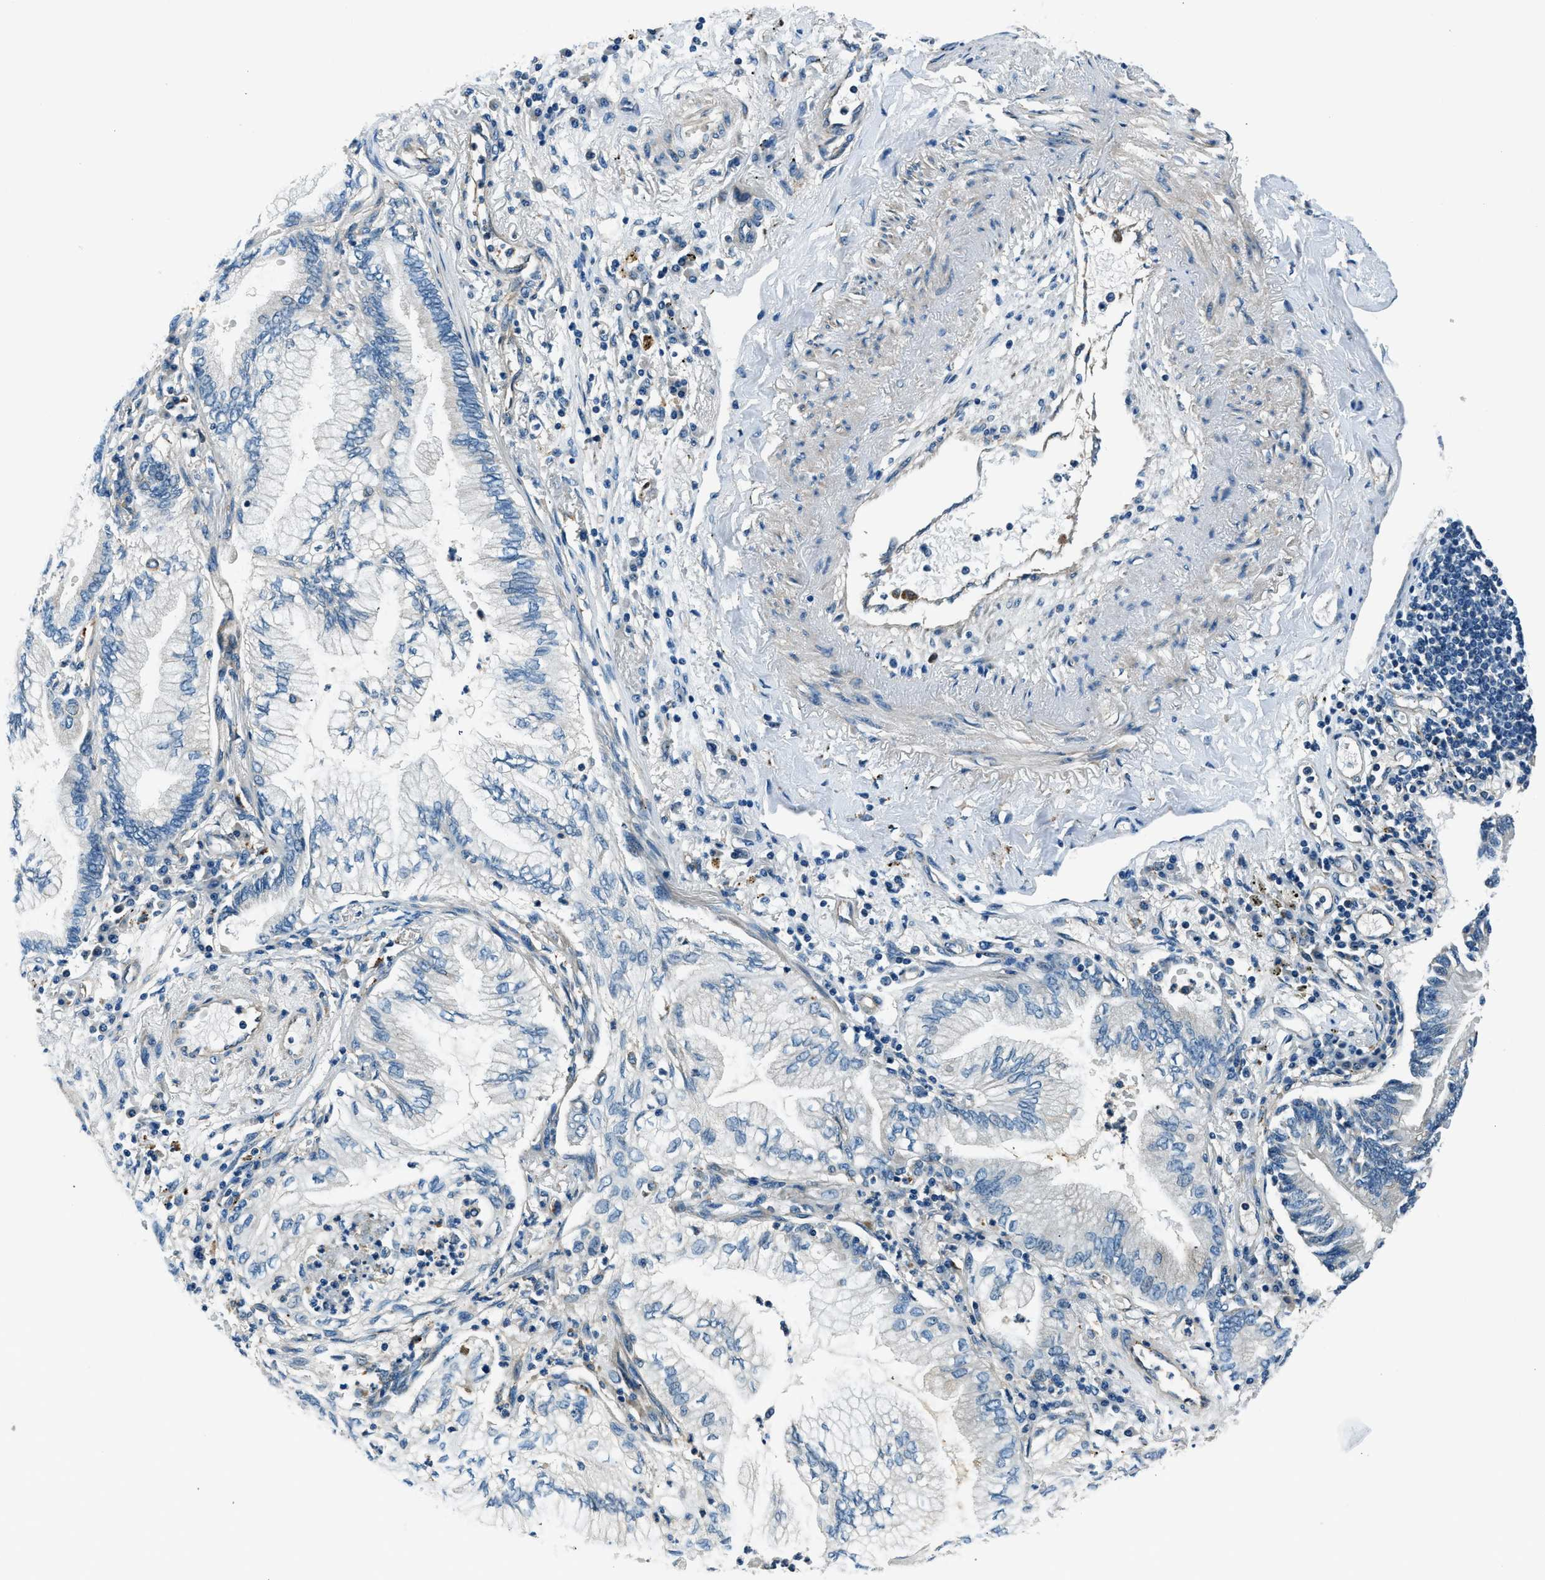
{"staining": {"intensity": "negative", "quantity": "none", "location": "none"}, "tissue": "lung cancer", "cell_type": "Tumor cells", "image_type": "cancer", "snomed": [{"axis": "morphology", "description": "Normal tissue, NOS"}, {"axis": "morphology", "description": "Adenocarcinoma, NOS"}, {"axis": "topography", "description": "Bronchus"}, {"axis": "topography", "description": "Lung"}], "caption": "Tumor cells show no significant protein staining in adenocarcinoma (lung).", "gene": "SLC19A2", "patient": {"sex": "female", "age": 70}}